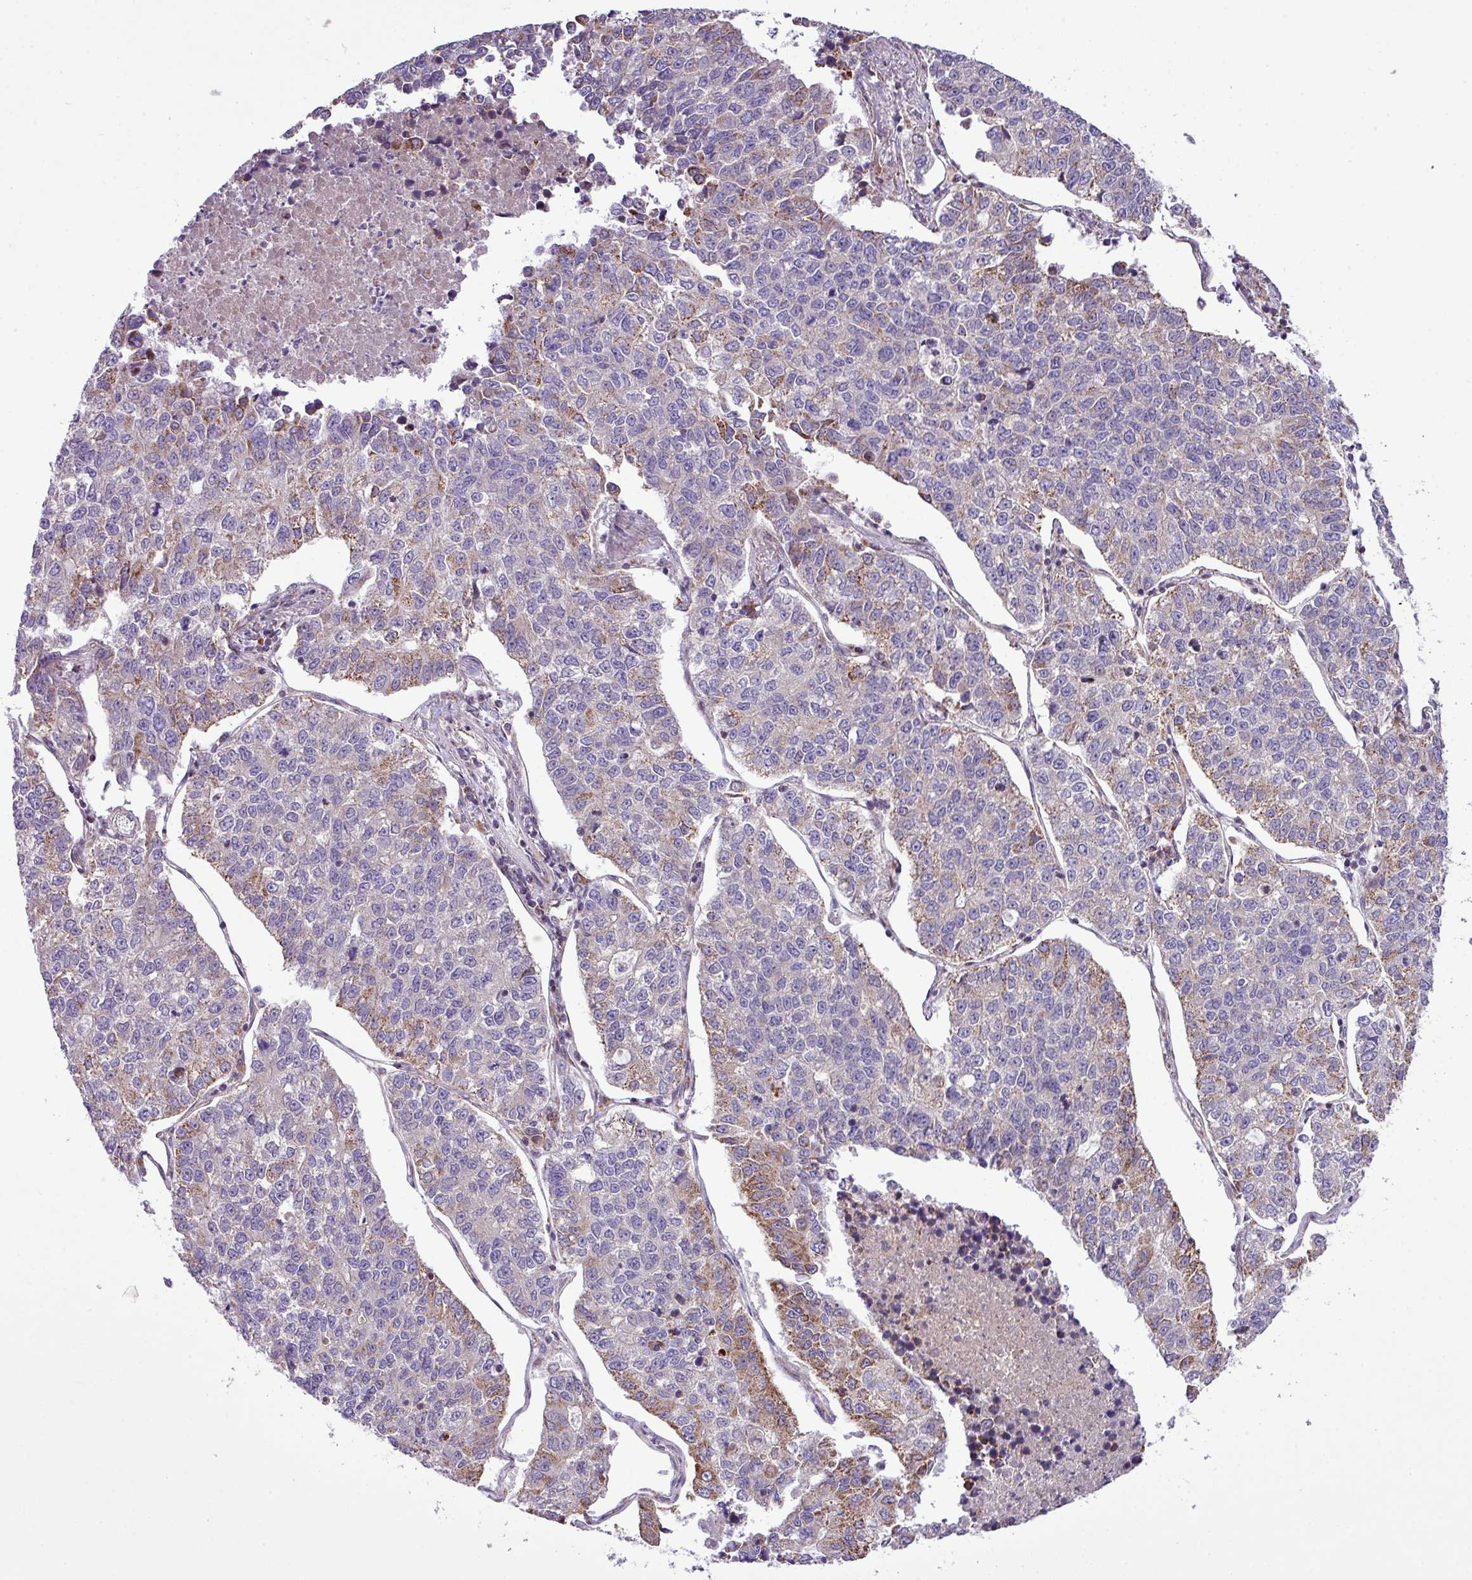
{"staining": {"intensity": "moderate", "quantity": "<25%", "location": "cytoplasmic/membranous"}, "tissue": "lung cancer", "cell_type": "Tumor cells", "image_type": "cancer", "snomed": [{"axis": "morphology", "description": "Adenocarcinoma, NOS"}, {"axis": "topography", "description": "Lung"}], "caption": "Protein expression analysis of lung cancer (adenocarcinoma) displays moderate cytoplasmic/membranous expression in about <25% of tumor cells.", "gene": "B3GNT9", "patient": {"sex": "male", "age": 49}}